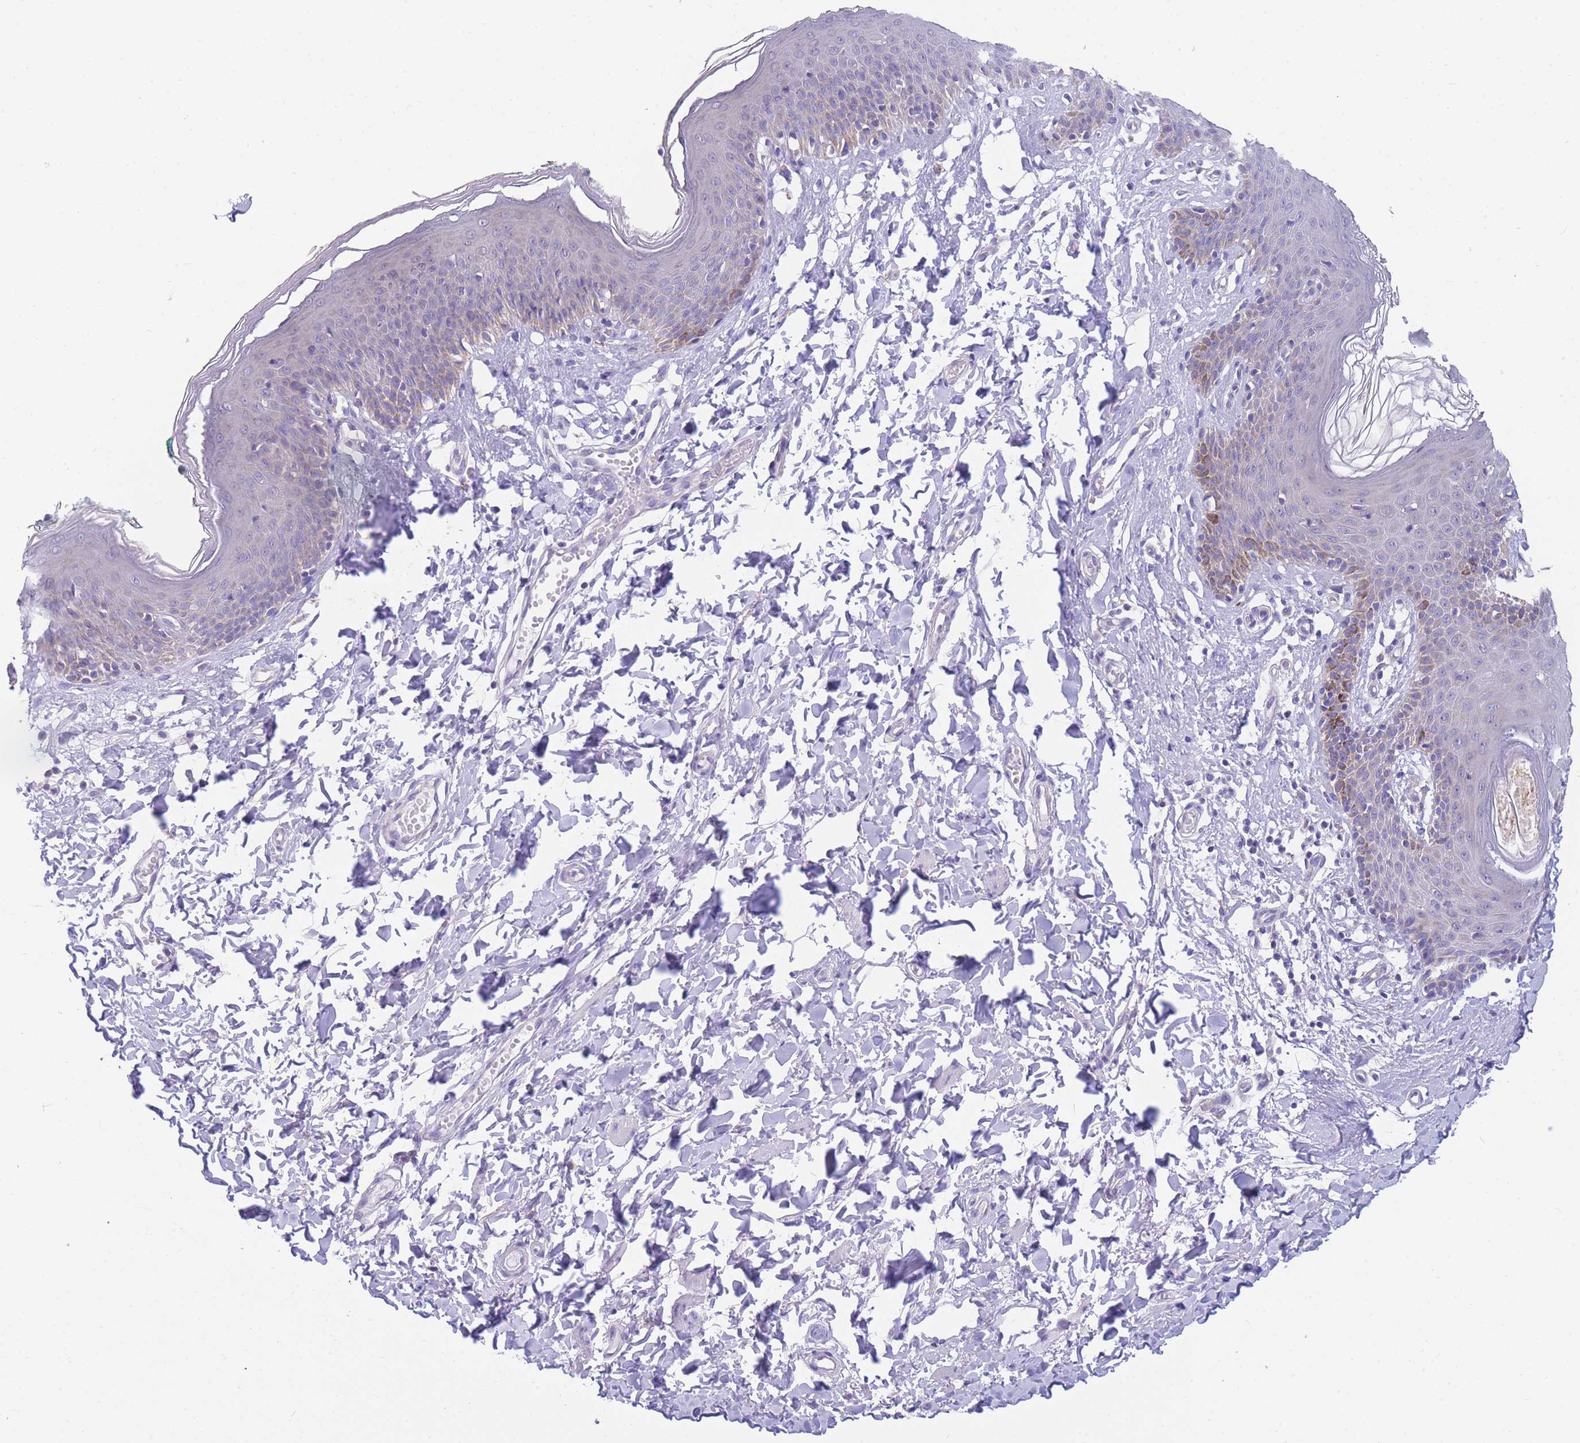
{"staining": {"intensity": "weak", "quantity": "<25%", "location": "cytoplasmic/membranous"}, "tissue": "skin", "cell_type": "Epidermal cells", "image_type": "normal", "snomed": [{"axis": "morphology", "description": "Normal tissue, NOS"}, {"axis": "topography", "description": "Vulva"}], "caption": "The immunohistochemistry (IHC) histopathology image has no significant staining in epidermal cells of skin.", "gene": "DHRS11", "patient": {"sex": "female", "age": 66}}